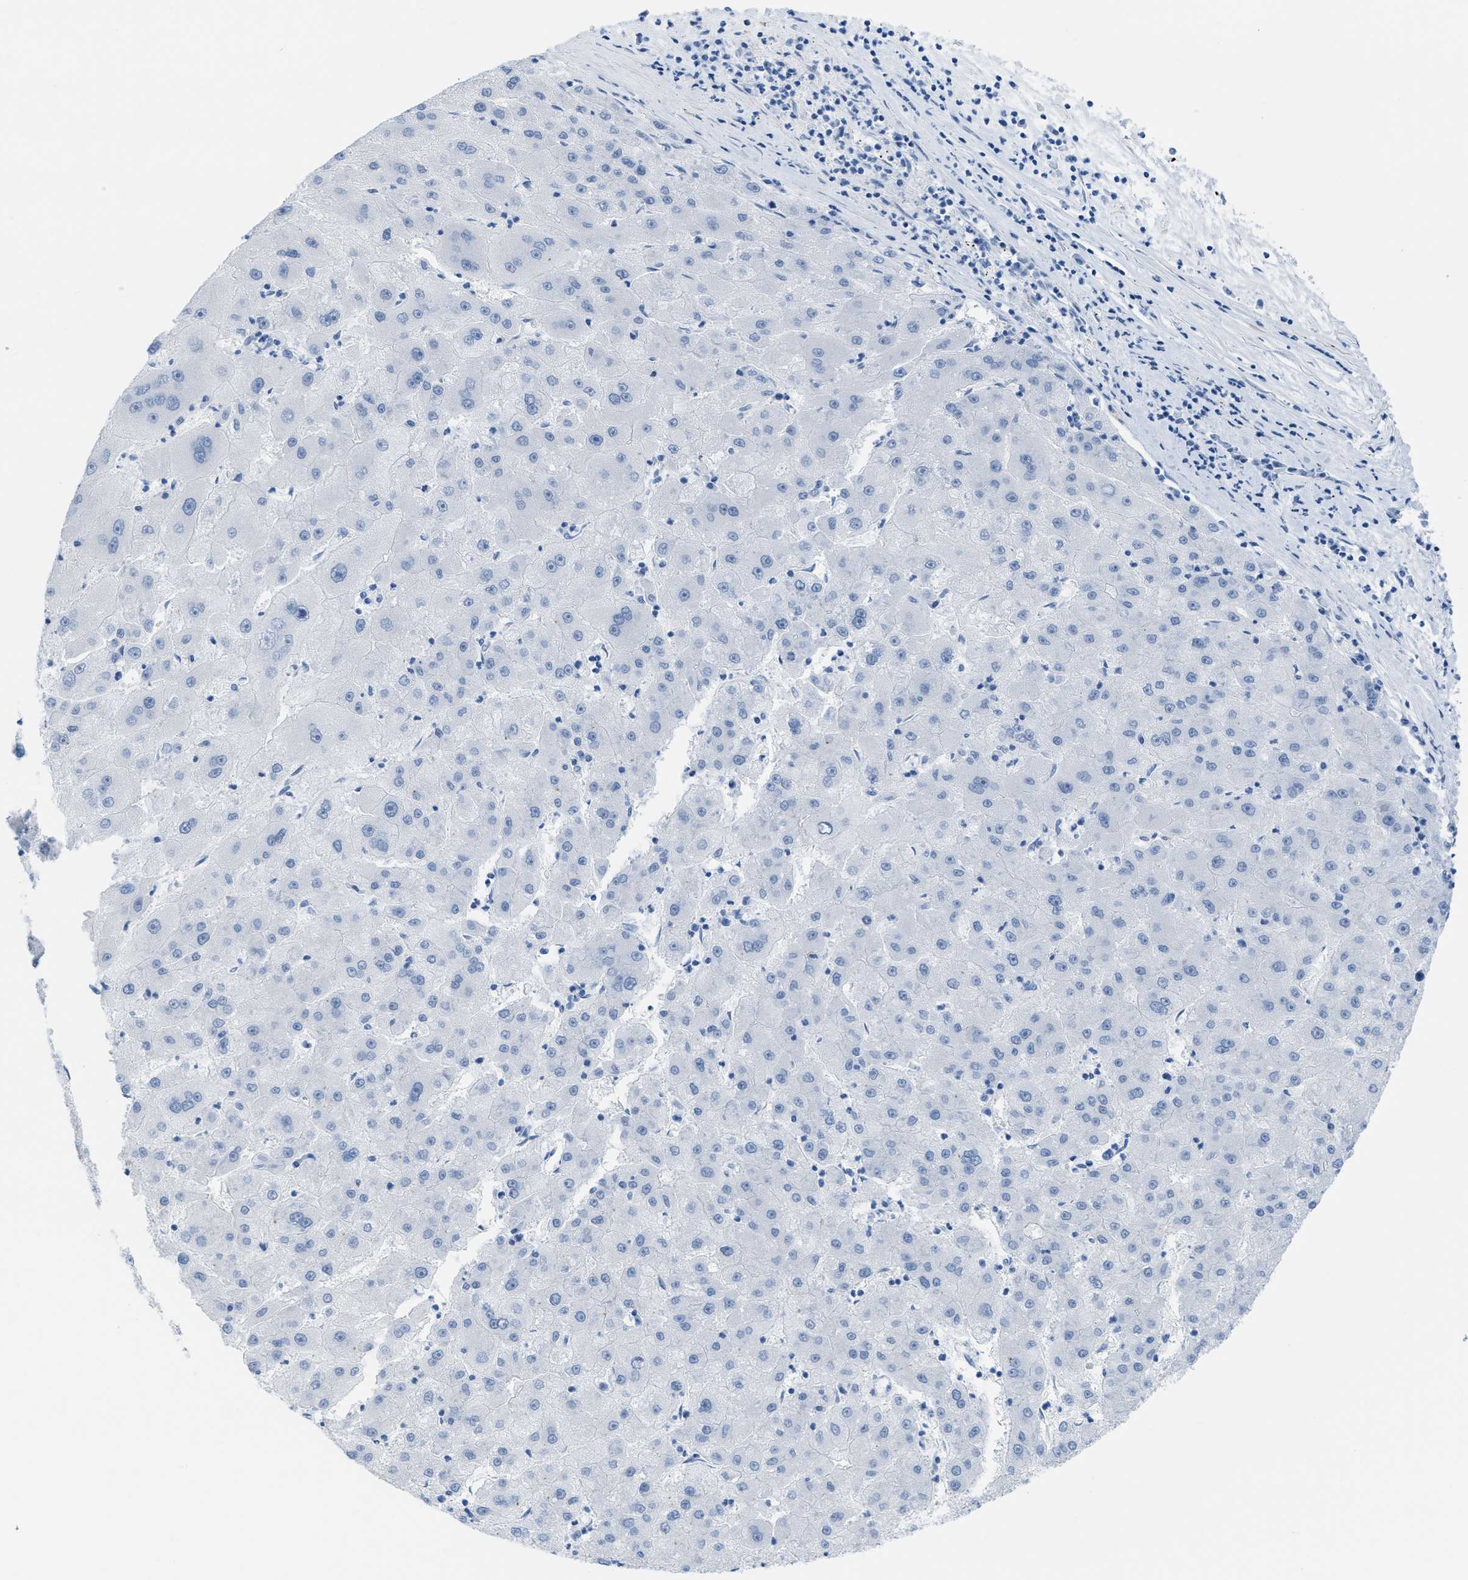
{"staining": {"intensity": "negative", "quantity": "none", "location": "none"}, "tissue": "liver cancer", "cell_type": "Tumor cells", "image_type": "cancer", "snomed": [{"axis": "morphology", "description": "Carcinoma, Hepatocellular, NOS"}, {"axis": "topography", "description": "Liver"}], "caption": "Human liver cancer (hepatocellular carcinoma) stained for a protein using immunohistochemistry (IHC) displays no positivity in tumor cells.", "gene": "SLC12A1", "patient": {"sex": "male", "age": 72}}